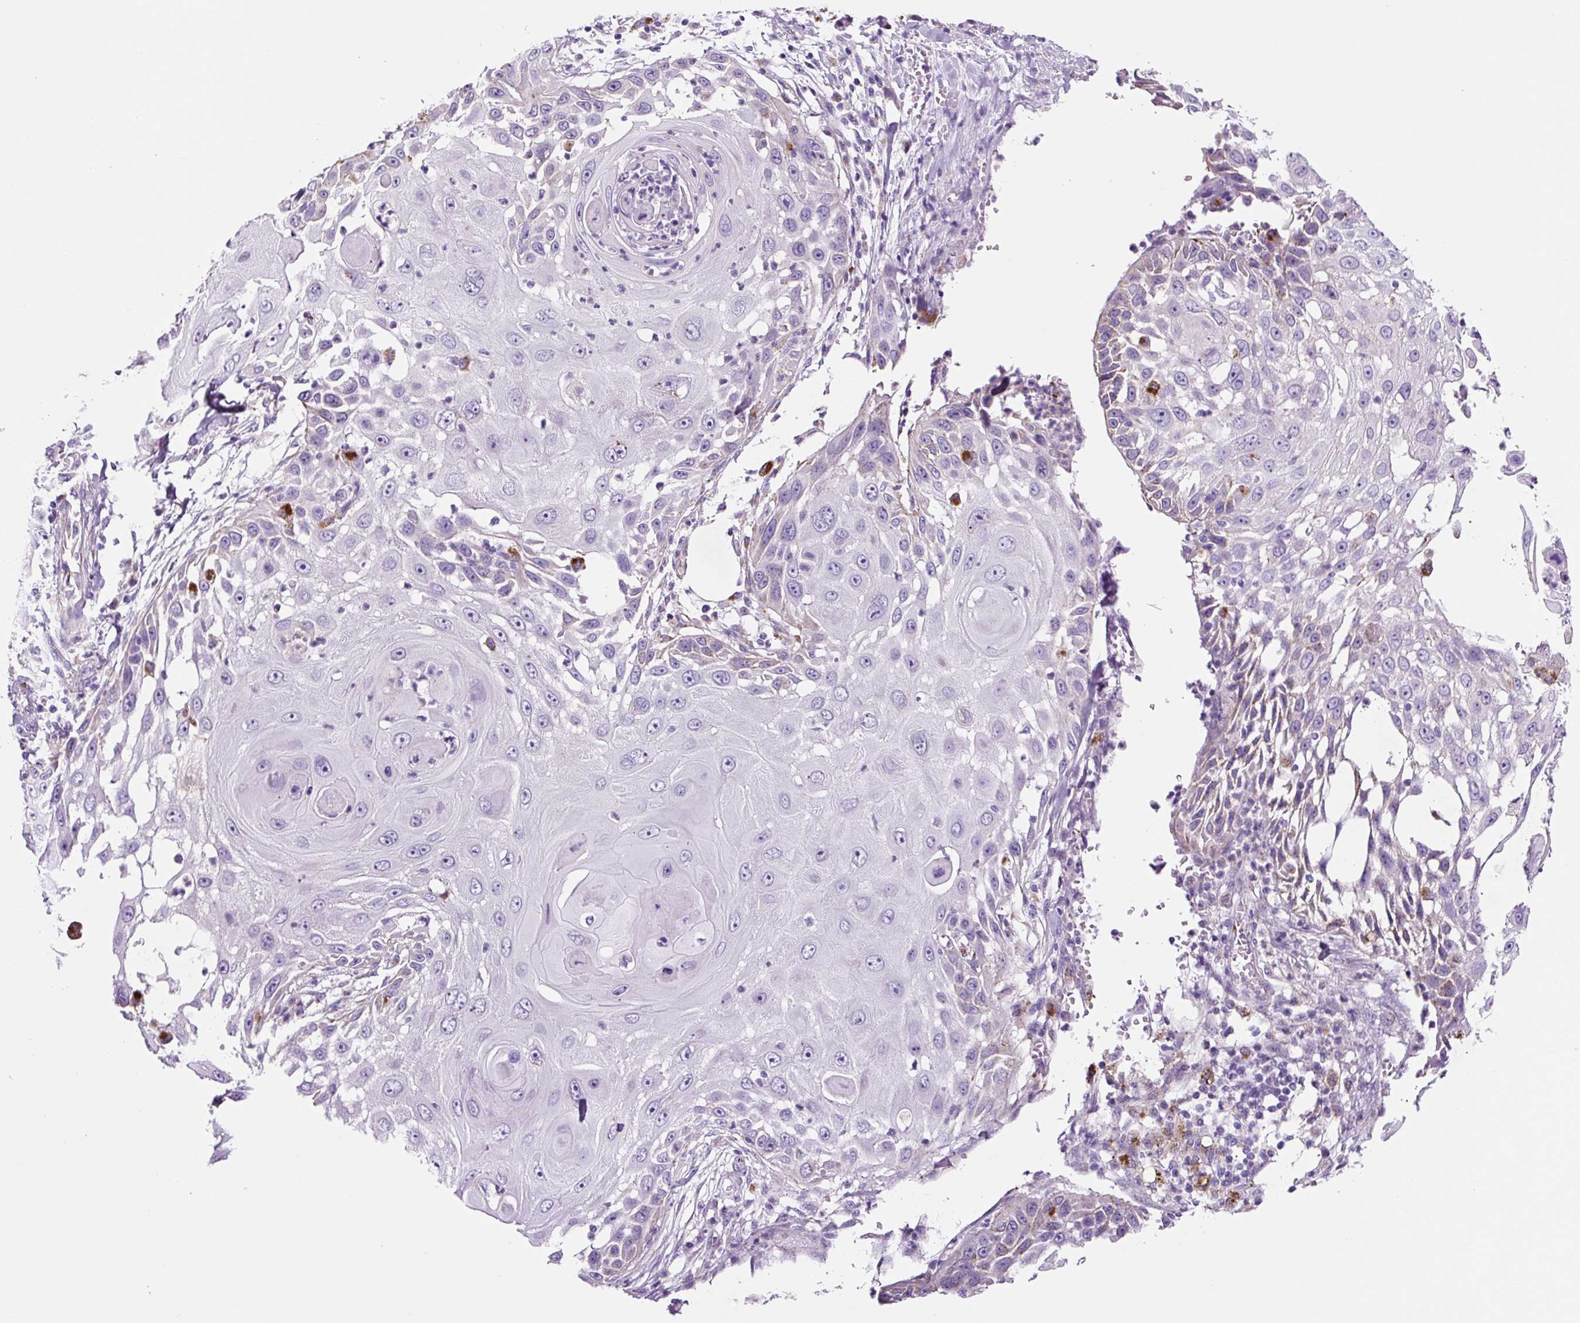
{"staining": {"intensity": "negative", "quantity": "none", "location": "none"}, "tissue": "skin cancer", "cell_type": "Tumor cells", "image_type": "cancer", "snomed": [{"axis": "morphology", "description": "Squamous cell carcinoma, NOS"}, {"axis": "topography", "description": "Skin"}], "caption": "This photomicrograph is of squamous cell carcinoma (skin) stained with immunohistochemistry to label a protein in brown with the nuclei are counter-stained blue. There is no positivity in tumor cells.", "gene": "LCN10", "patient": {"sex": "female", "age": 44}}